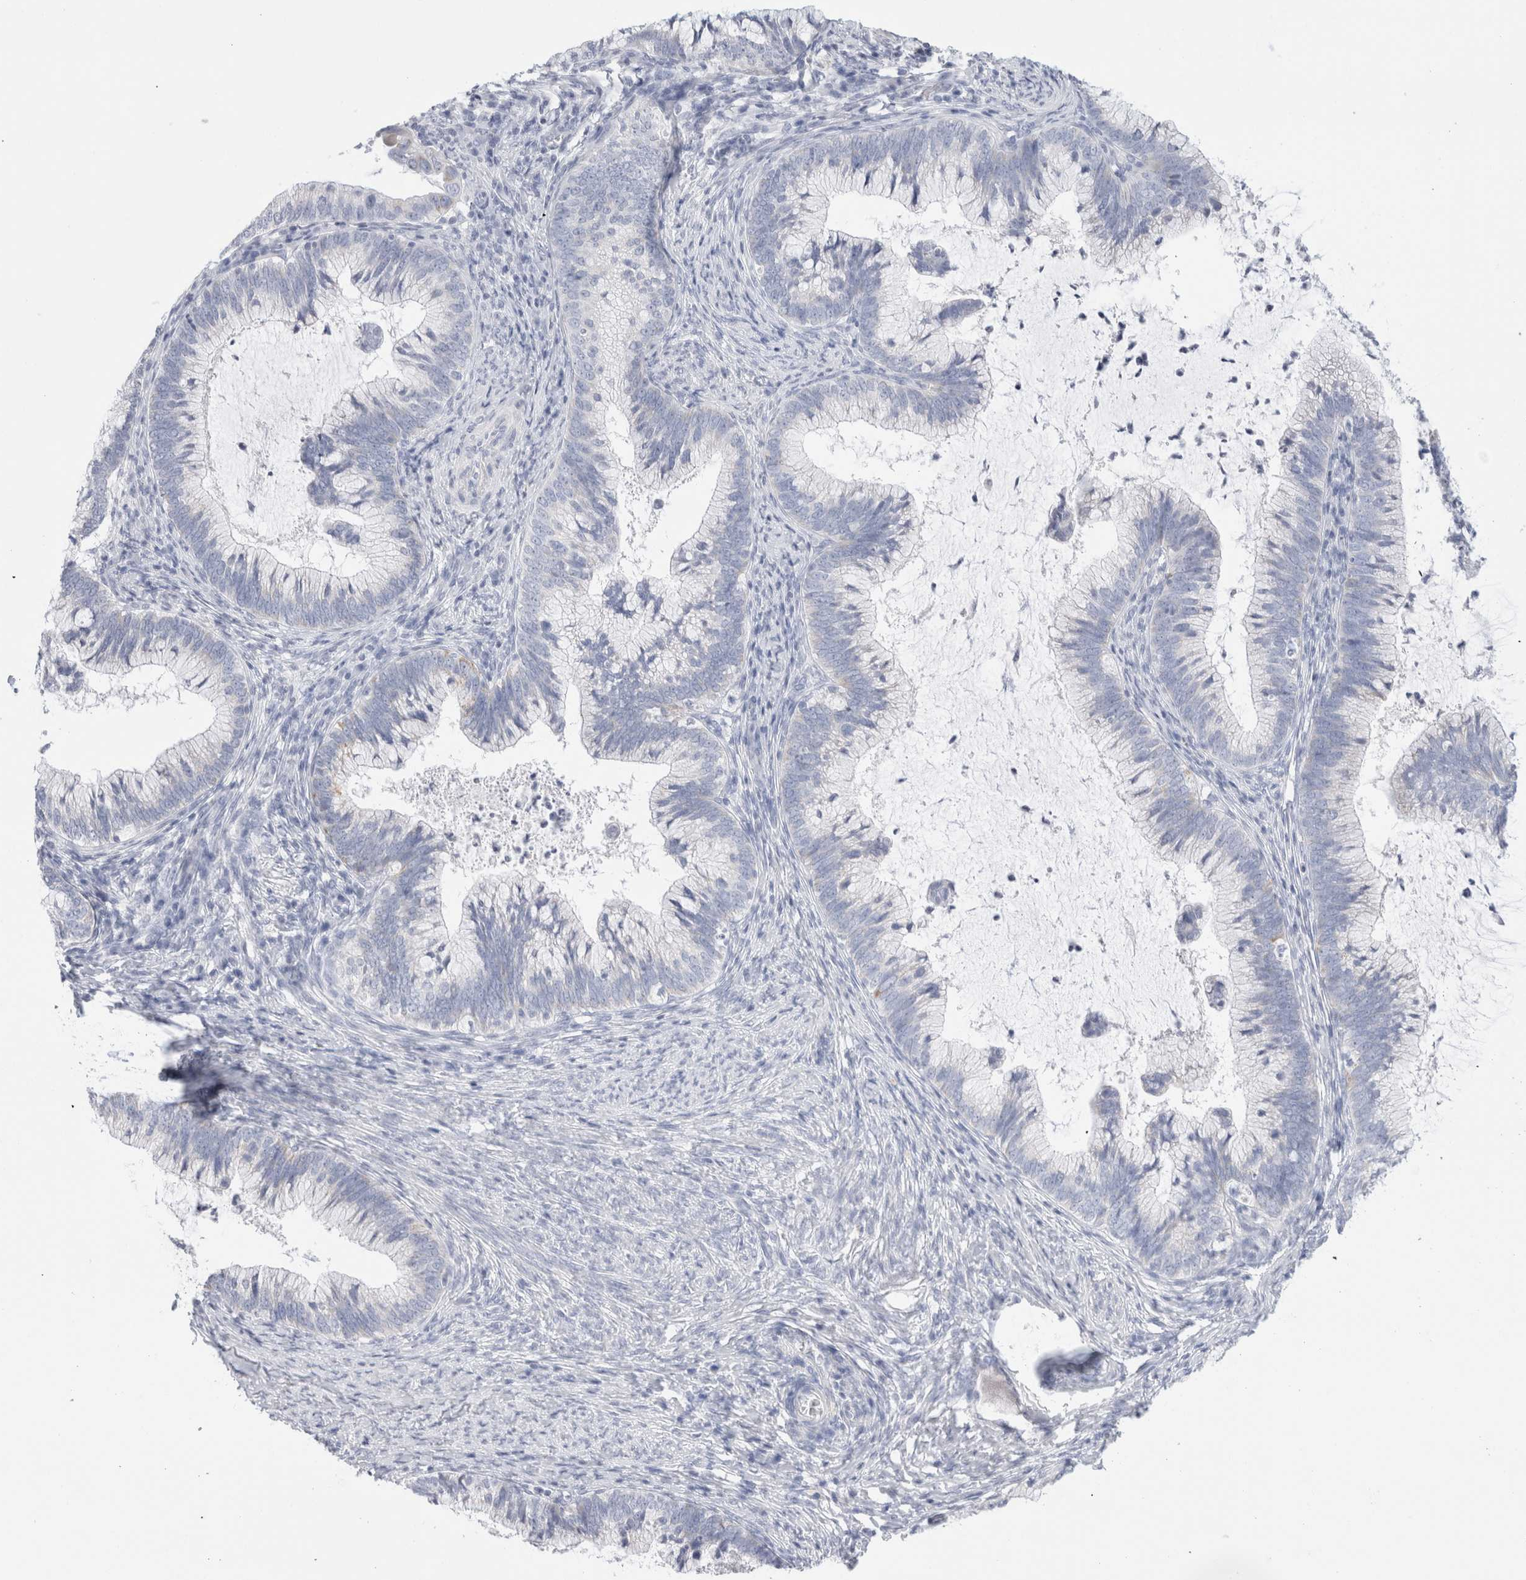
{"staining": {"intensity": "negative", "quantity": "none", "location": "none"}, "tissue": "cervical cancer", "cell_type": "Tumor cells", "image_type": "cancer", "snomed": [{"axis": "morphology", "description": "Adenocarcinoma, NOS"}, {"axis": "topography", "description": "Cervix"}], "caption": "DAB (3,3'-diaminobenzidine) immunohistochemical staining of human adenocarcinoma (cervical) shows no significant positivity in tumor cells.", "gene": "ECHDC2", "patient": {"sex": "female", "age": 36}}